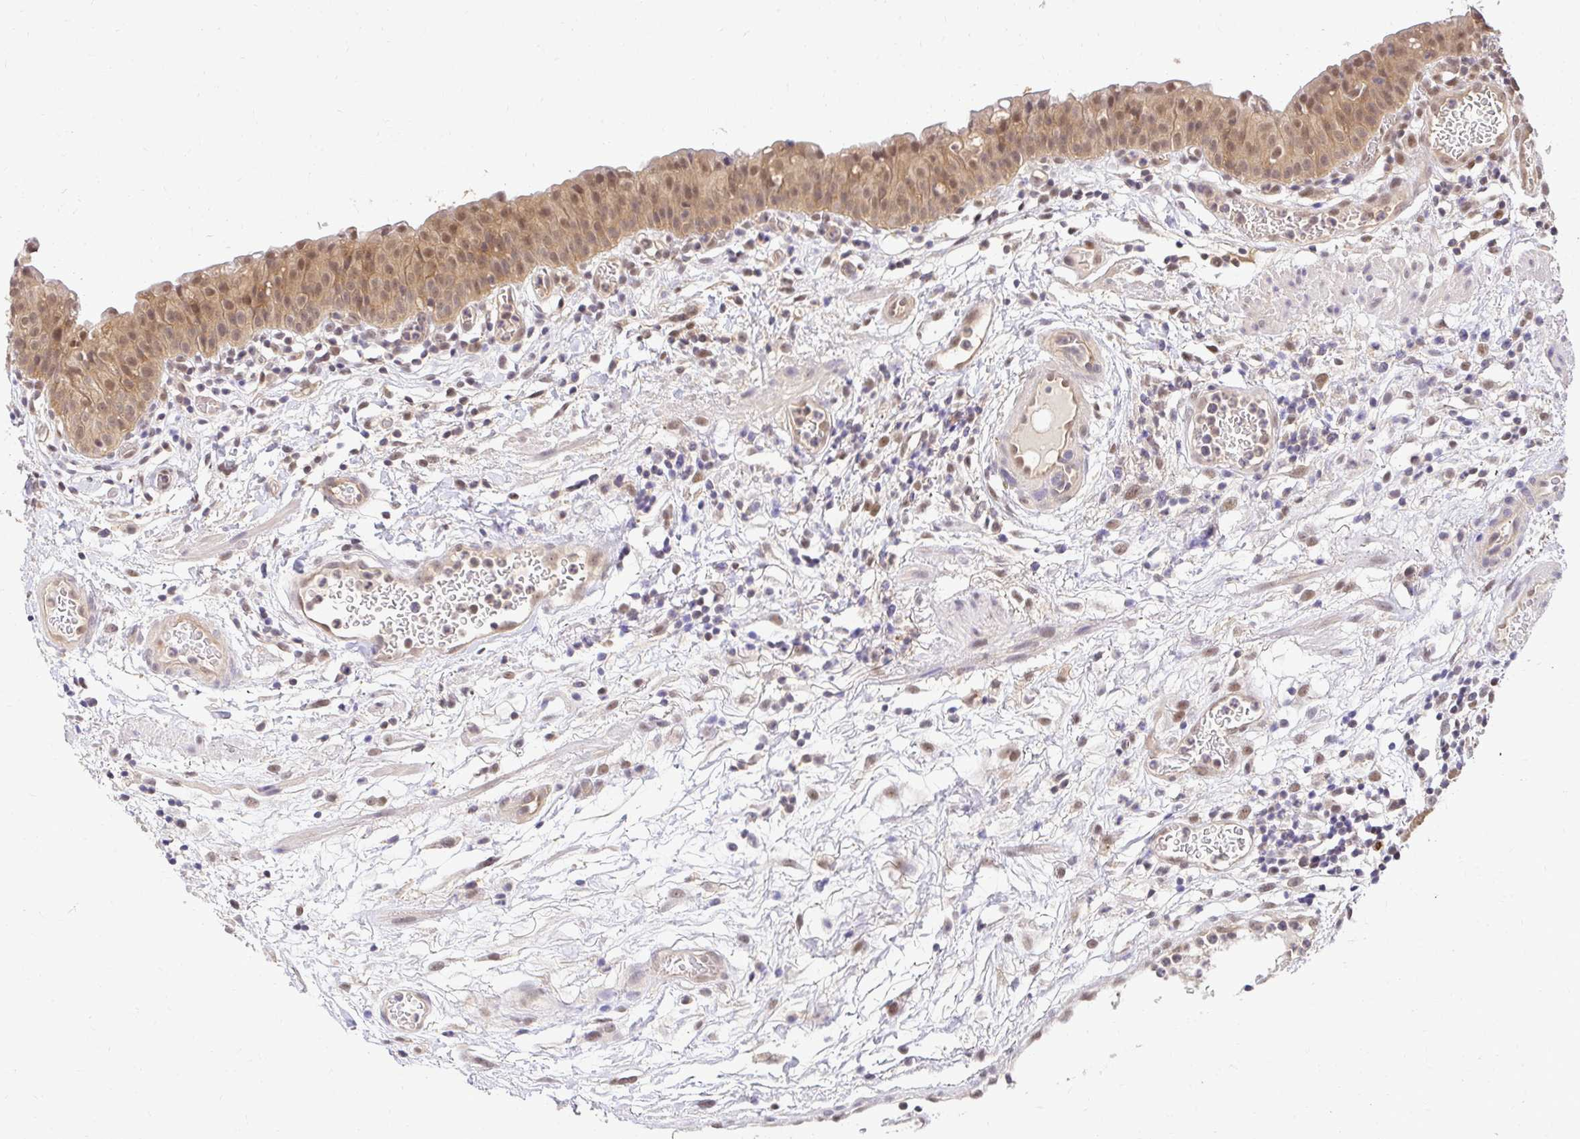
{"staining": {"intensity": "moderate", "quantity": ">75%", "location": "cytoplasmic/membranous,nuclear"}, "tissue": "urinary bladder", "cell_type": "Urothelial cells", "image_type": "normal", "snomed": [{"axis": "morphology", "description": "Normal tissue, NOS"}, {"axis": "morphology", "description": "Inflammation, NOS"}, {"axis": "topography", "description": "Urinary bladder"}], "caption": "Urinary bladder stained with immunohistochemistry displays moderate cytoplasmic/membranous,nuclear positivity in about >75% of urothelial cells. (IHC, brightfield microscopy, high magnification).", "gene": "PSMA4", "patient": {"sex": "male", "age": 57}}